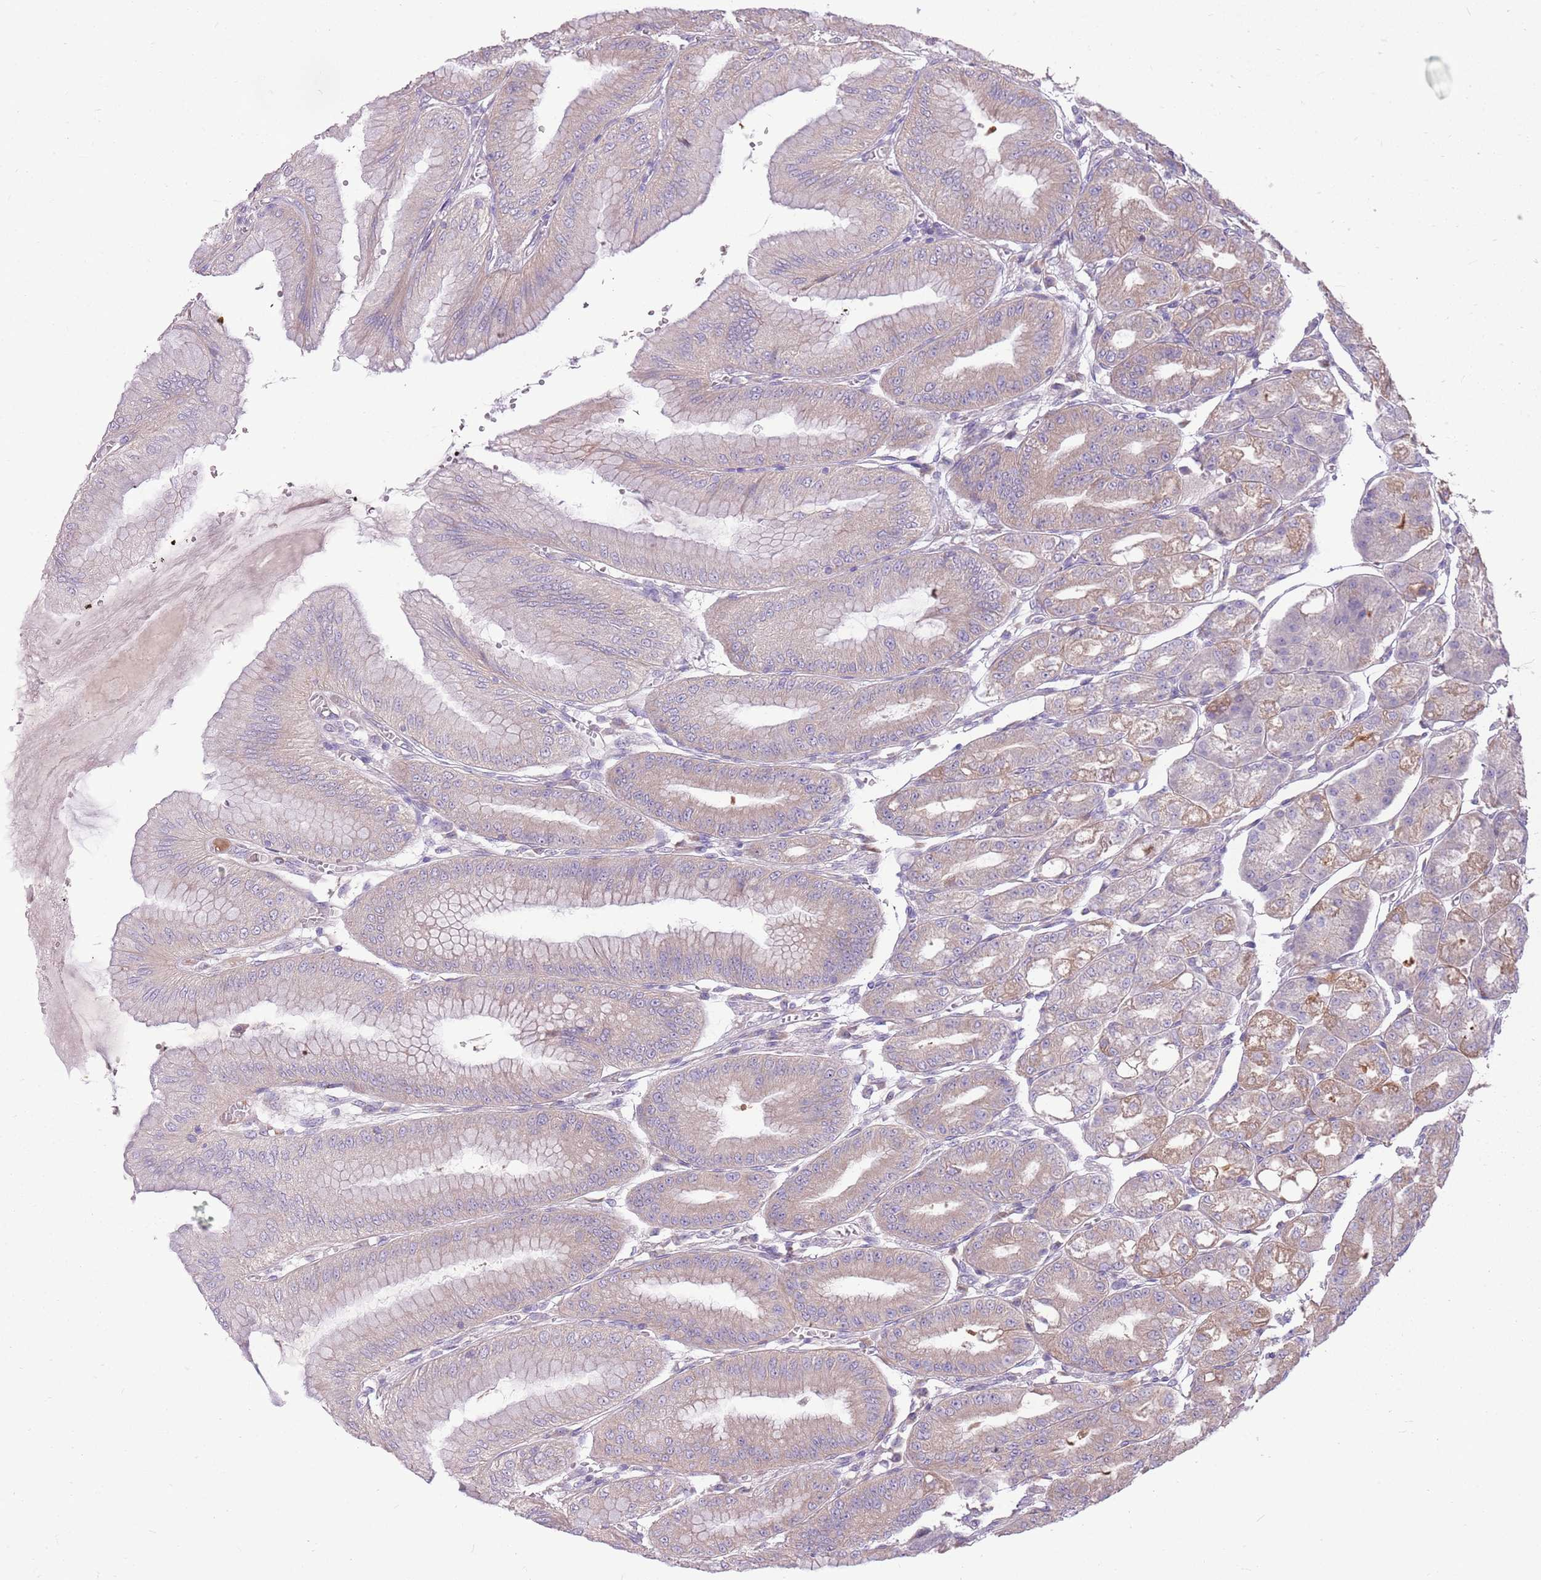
{"staining": {"intensity": "moderate", "quantity": "25%-75%", "location": "cytoplasmic/membranous"}, "tissue": "stomach", "cell_type": "Glandular cells", "image_type": "normal", "snomed": [{"axis": "morphology", "description": "Normal tissue, NOS"}, {"axis": "topography", "description": "Stomach, lower"}], "caption": "Immunohistochemical staining of unremarkable stomach exhibits medium levels of moderate cytoplasmic/membranous positivity in about 25%-75% of glandular cells. Nuclei are stained in blue.", "gene": "PPP1R27", "patient": {"sex": "male", "age": 71}}